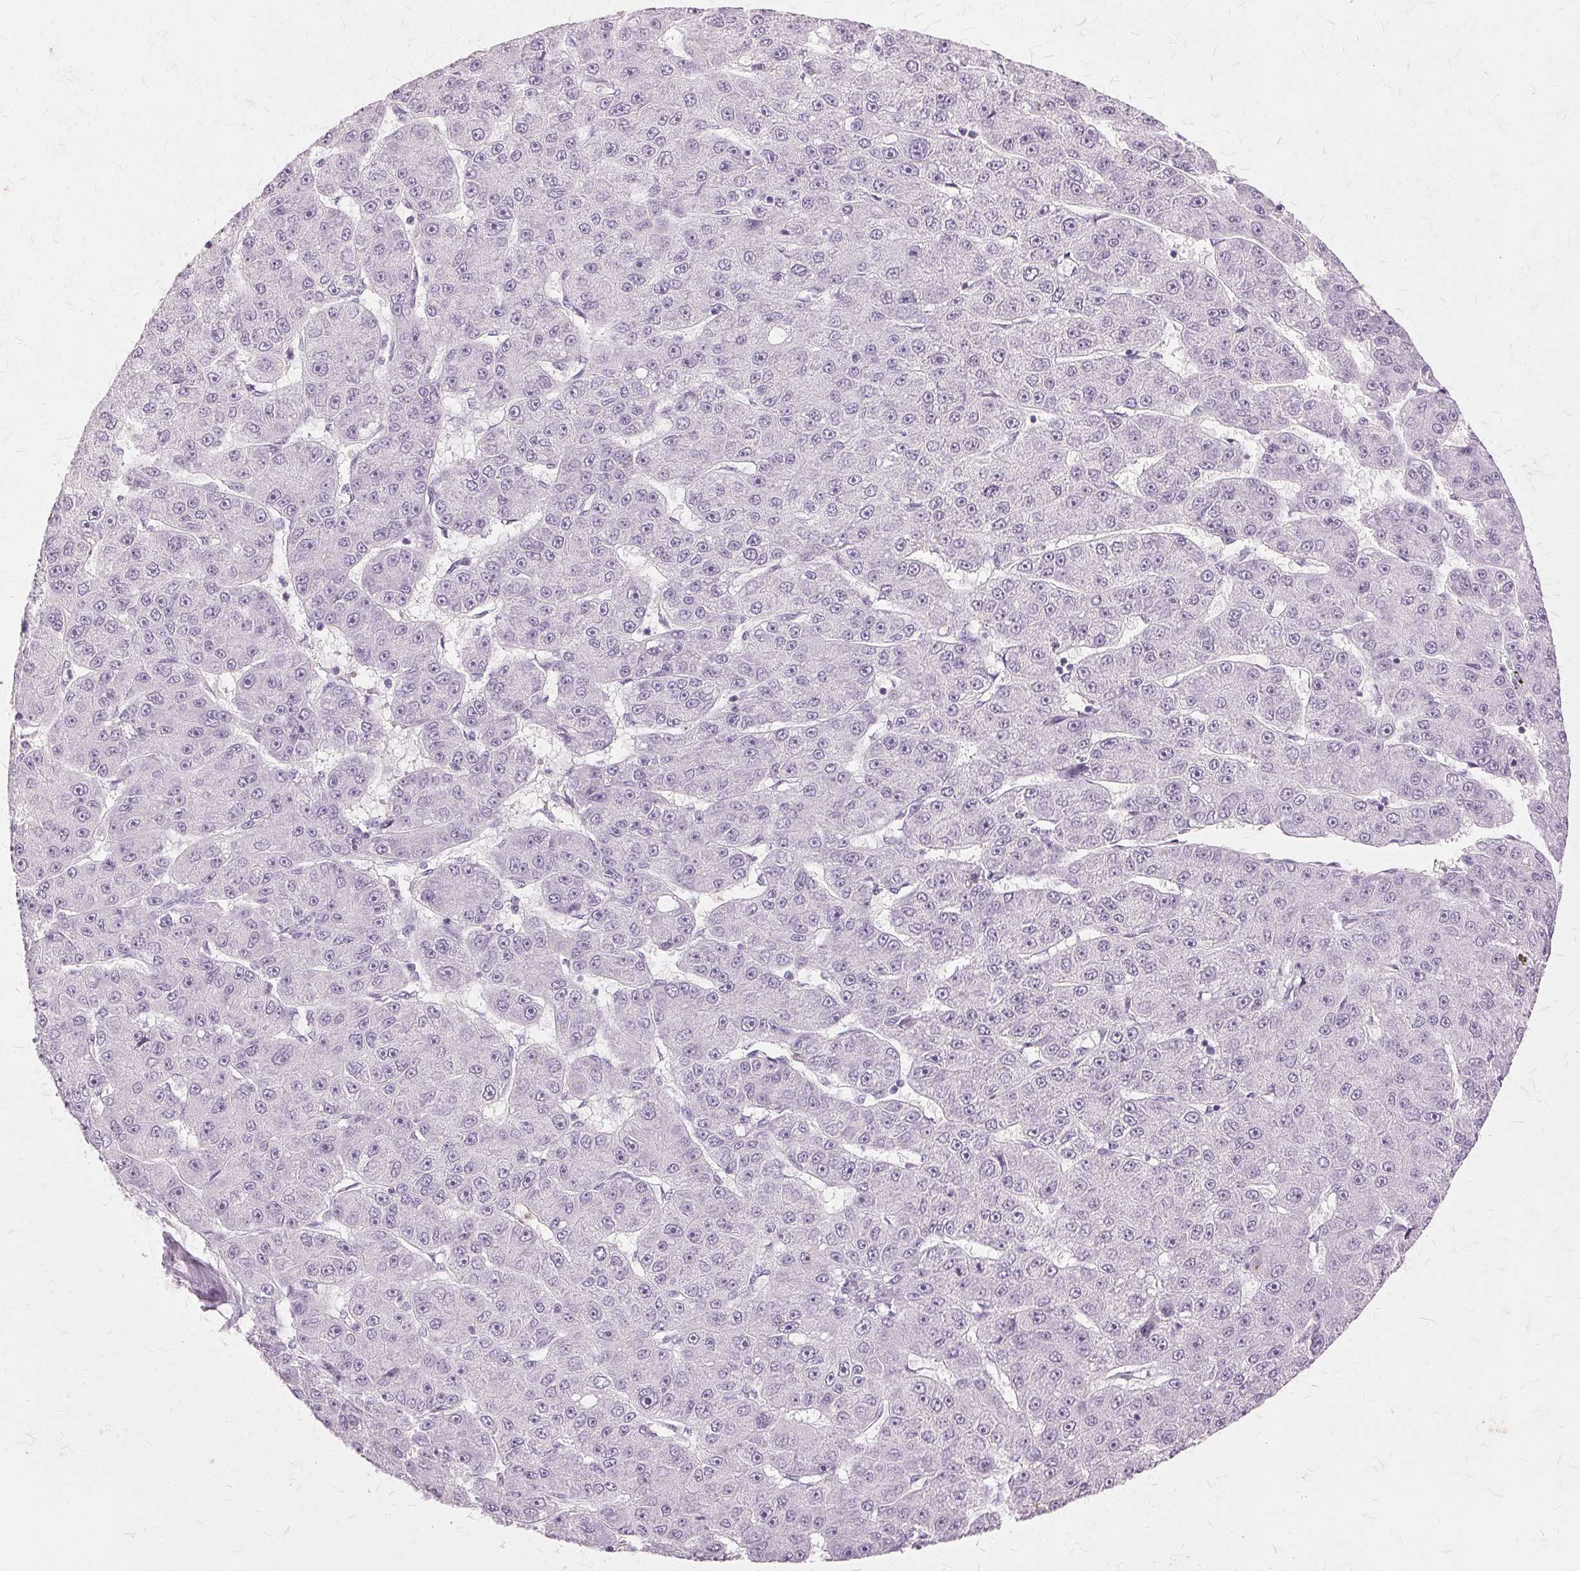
{"staining": {"intensity": "negative", "quantity": "none", "location": "none"}, "tissue": "liver cancer", "cell_type": "Tumor cells", "image_type": "cancer", "snomed": [{"axis": "morphology", "description": "Carcinoma, Hepatocellular, NOS"}, {"axis": "topography", "description": "Liver"}], "caption": "A high-resolution histopathology image shows IHC staining of liver cancer (hepatocellular carcinoma), which displays no significant staining in tumor cells. (DAB immunohistochemistry (IHC) with hematoxylin counter stain).", "gene": "SLC45A3", "patient": {"sex": "male", "age": 67}}